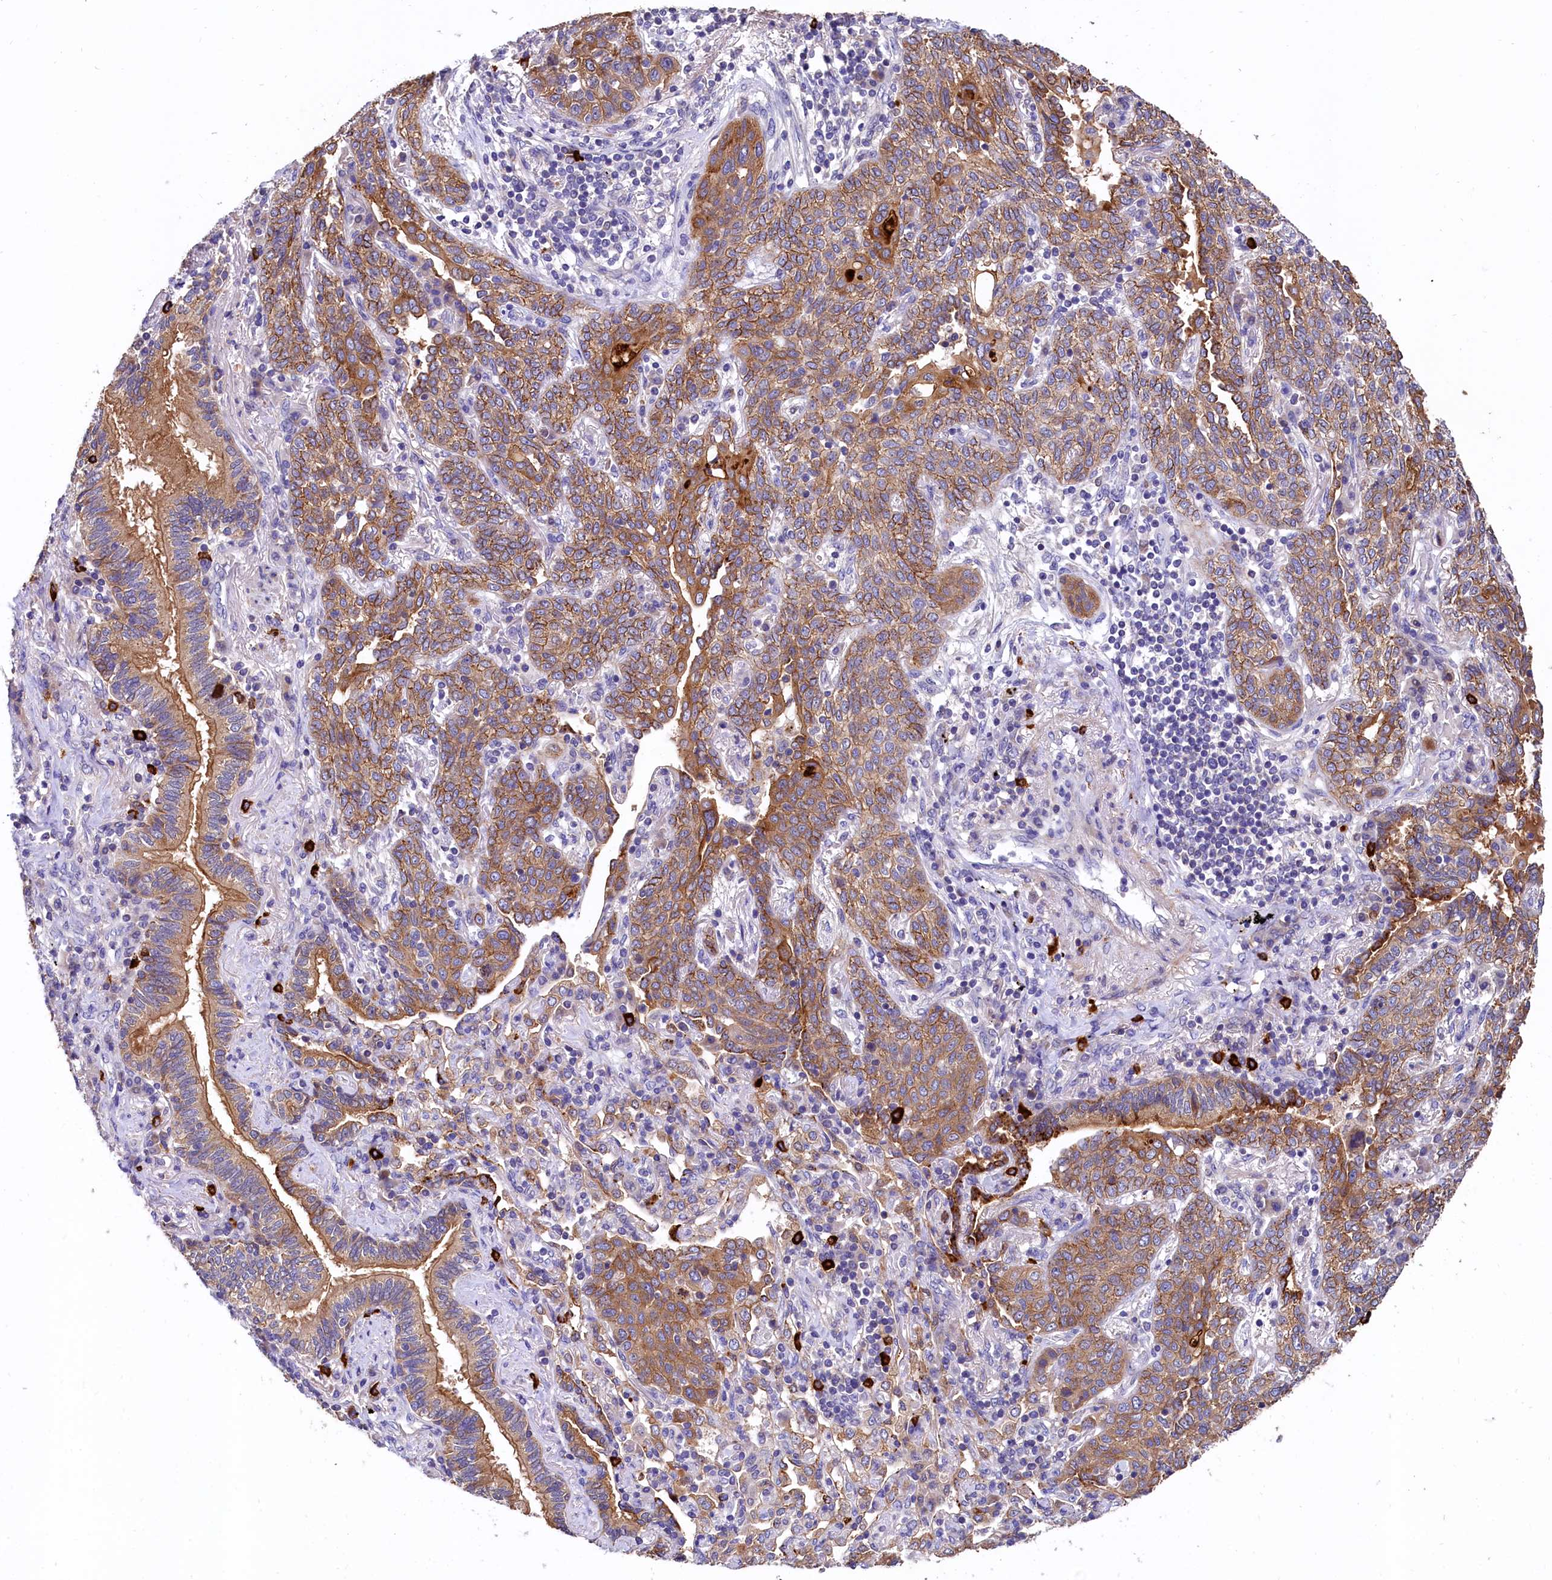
{"staining": {"intensity": "moderate", "quantity": ">75%", "location": "cytoplasmic/membranous"}, "tissue": "lung cancer", "cell_type": "Tumor cells", "image_type": "cancer", "snomed": [{"axis": "morphology", "description": "Squamous cell carcinoma, NOS"}, {"axis": "topography", "description": "Lung"}], "caption": "Tumor cells display medium levels of moderate cytoplasmic/membranous expression in about >75% of cells in human lung squamous cell carcinoma.", "gene": "EPS8L2", "patient": {"sex": "female", "age": 70}}